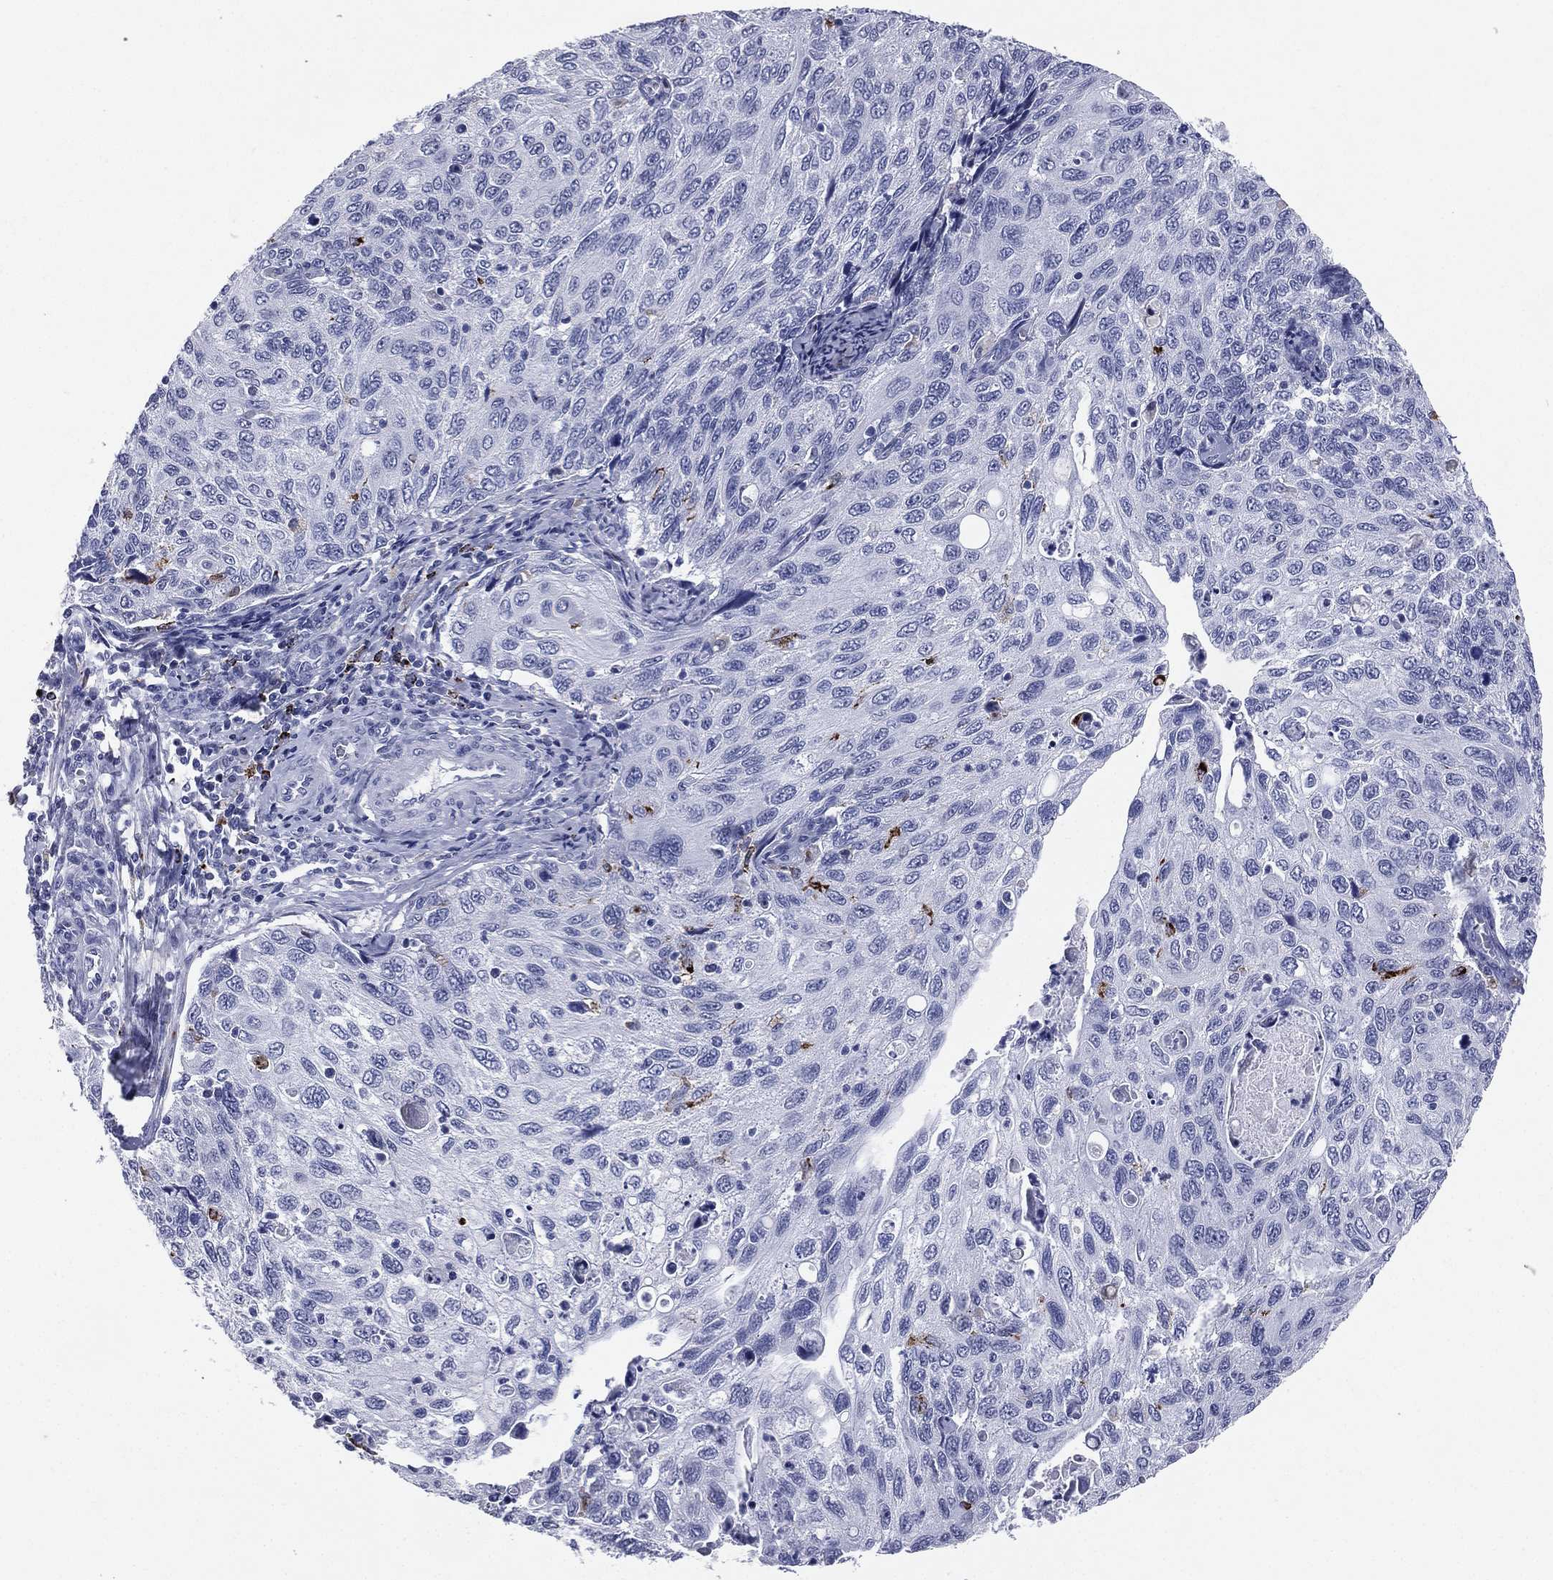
{"staining": {"intensity": "negative", "quantity": "none", "location": "none"}, "tissue": "cervical cancer", "cell_type": "Tumor cells", "image_type": "cancer", "snomed": [{"axis": "morphology", "description": "Squamous cell carcinoma, NOS"}, {"axis": "topography", "description": "Cervix"}], "caption": "This micrograph is of squamous cell carcinoma (cervical) stained with IHC to label a protein in brown with the nuclei are counter-stained blue. There is no staining in tumor cells.", "gene": "HLA-DOA", "patient": {"sex": "female", "age": 70}}